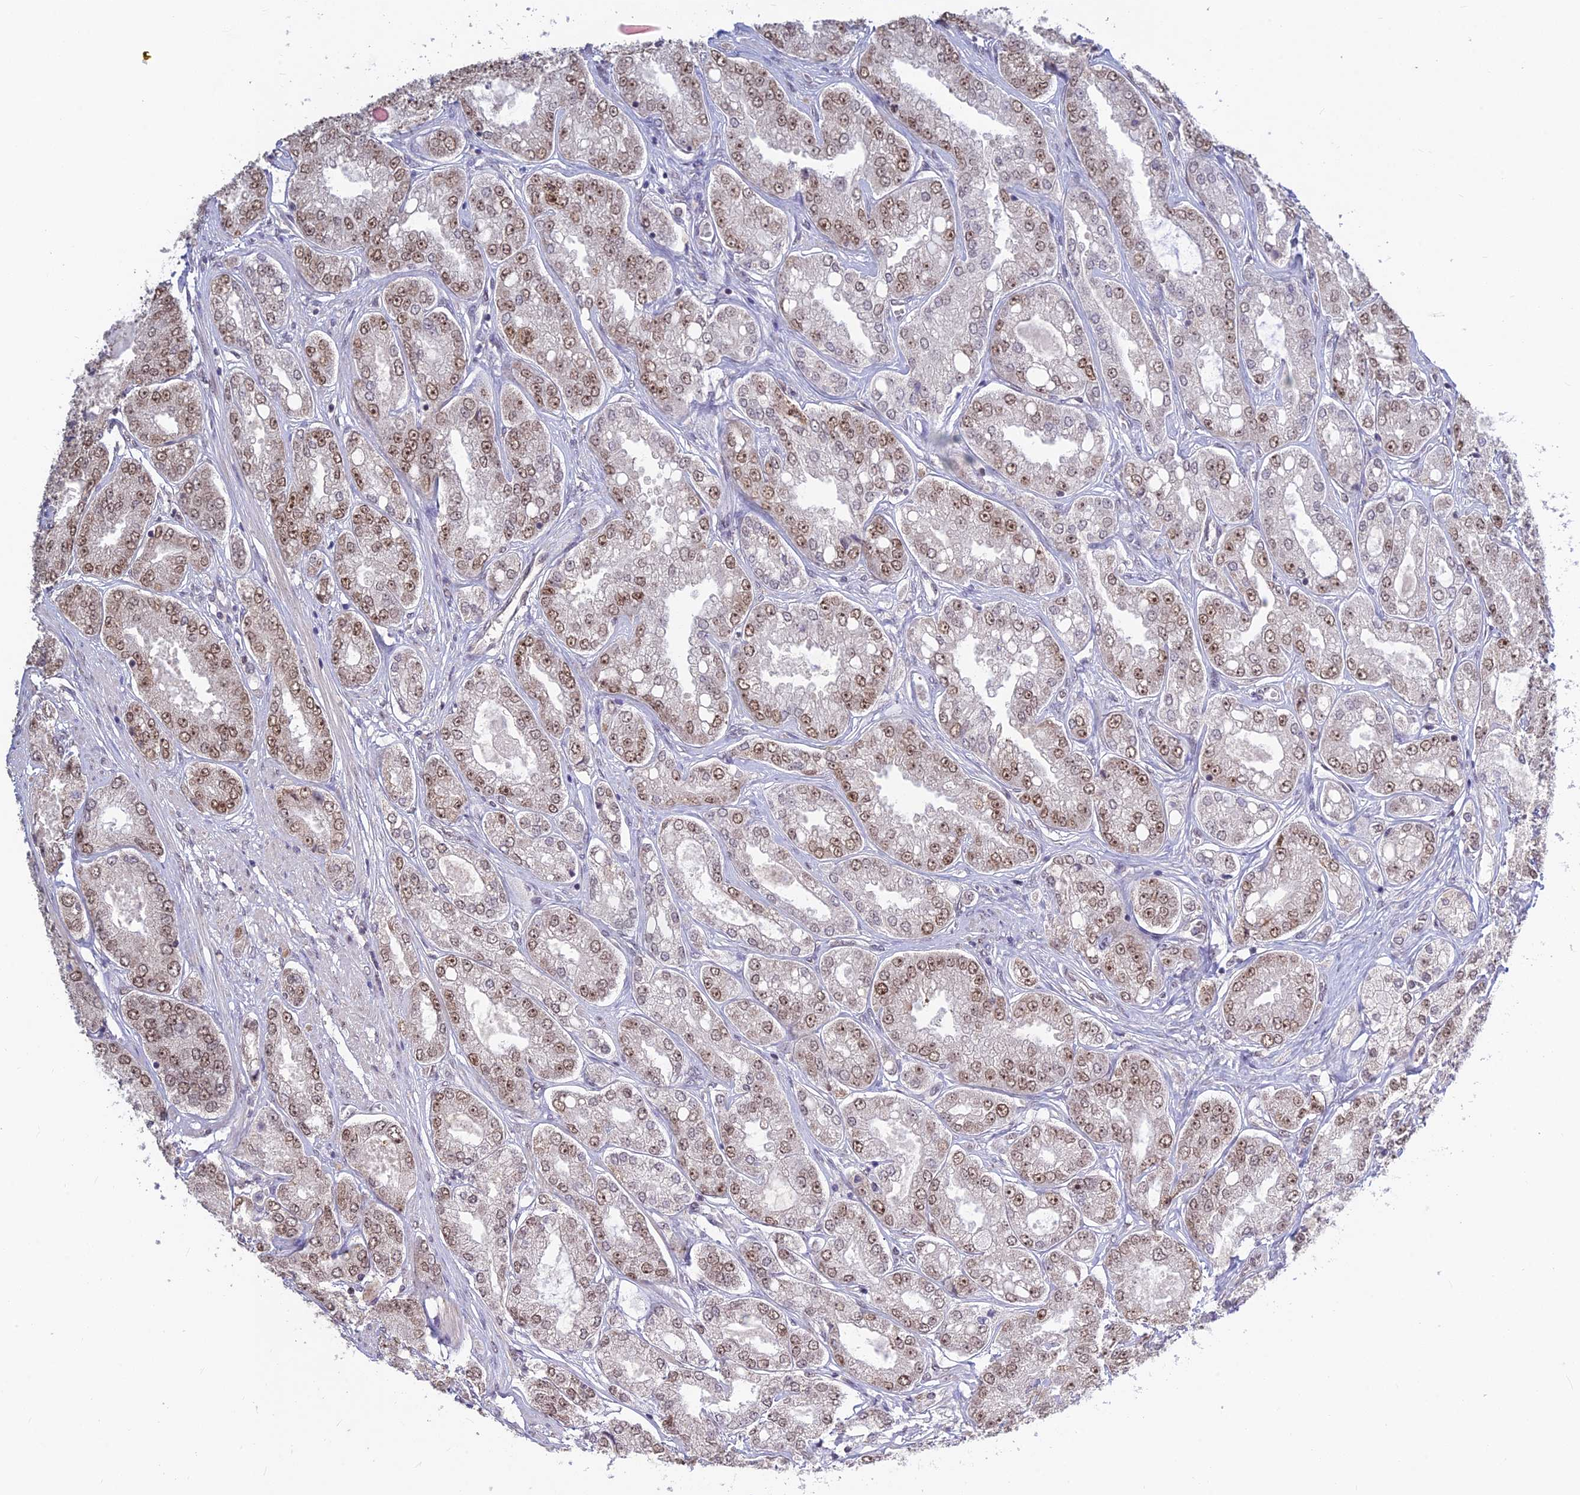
{"staining": {"intensity": "moderate", "quantity": "25%-75%", "location": "nuclear"}, "tissue": "prostate cancer", "cell_type": "Tumor cells", "image_type": "cancer", "snomed": [{"axis": "morphology", "description": "Adenocarcinoma, High grade"}, {"axis": "topography", "description": "Prostate"}], "caption": "Human high-grade adenocarcinoma (prostate) stained for a protein (brown) demonstrates moderate nuclear positive expression in approximately 25%-75% of tumor cells.", "gene": "POLR1G", "patient": {"sex": "male", "age": 71}}